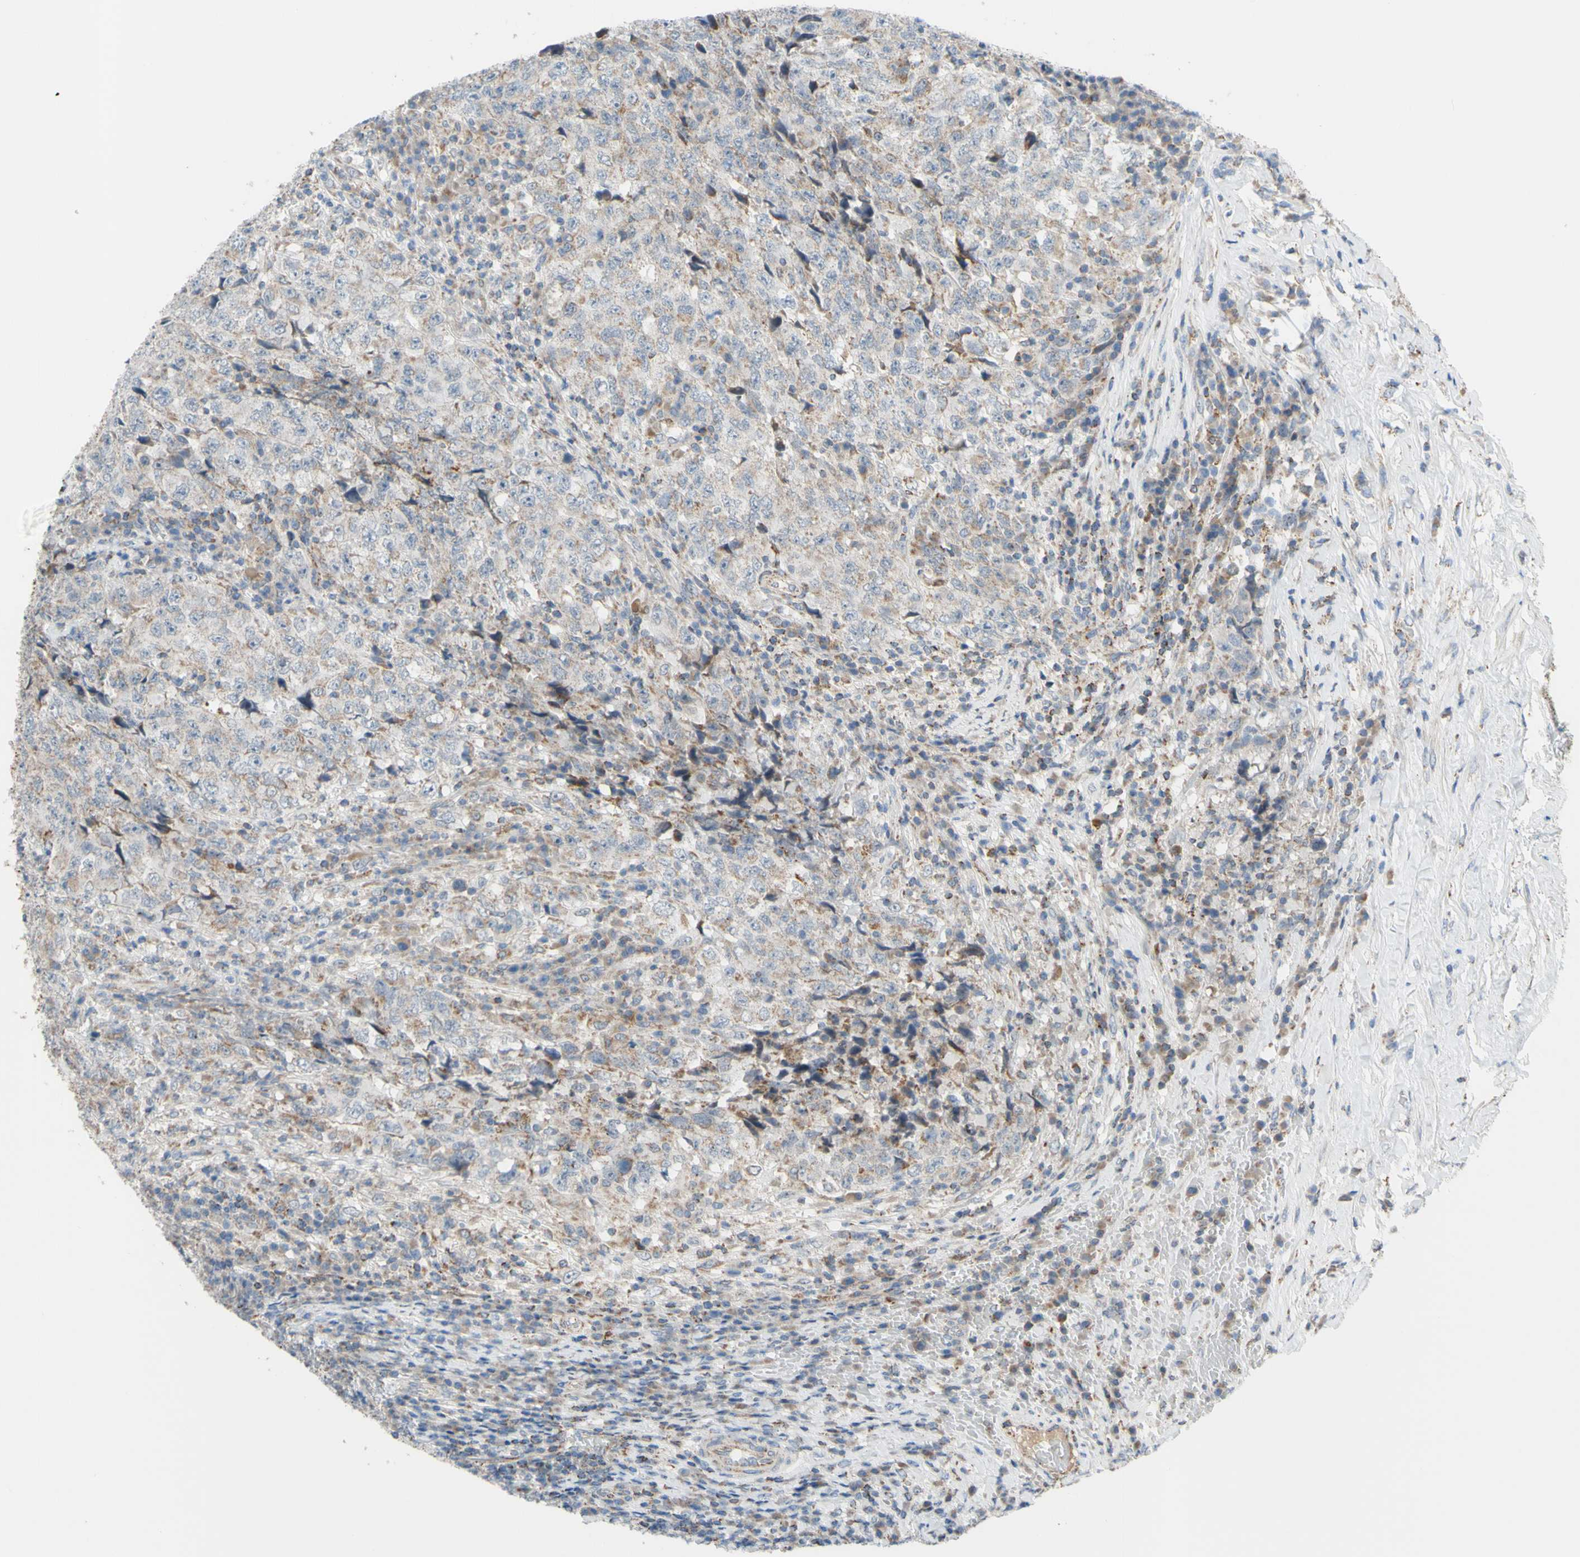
{"staining": {"intensity": "weak", "quantity": "25%-75%", "location": "cytoplasmic/membranous"}, "tissue": "testis cancer", "cell_type": "Tumor cells", "image_type": "cancer", "snomed": [{"axis": "morphology", "description": "Necrosis, NOS"}, {"axis": "morphology", "description": "Carcinoma, Embryonal, NOS"}, {"axis": "topography", "description": "Testis"}], "caption": "Tumor cells show weak cytoplasmic/membranous staining in about 25%-75% of cells in embryonal carcinoma (testis).", "gene": "GLT8D1", "patient": {"sex": "male", "age": 19}}